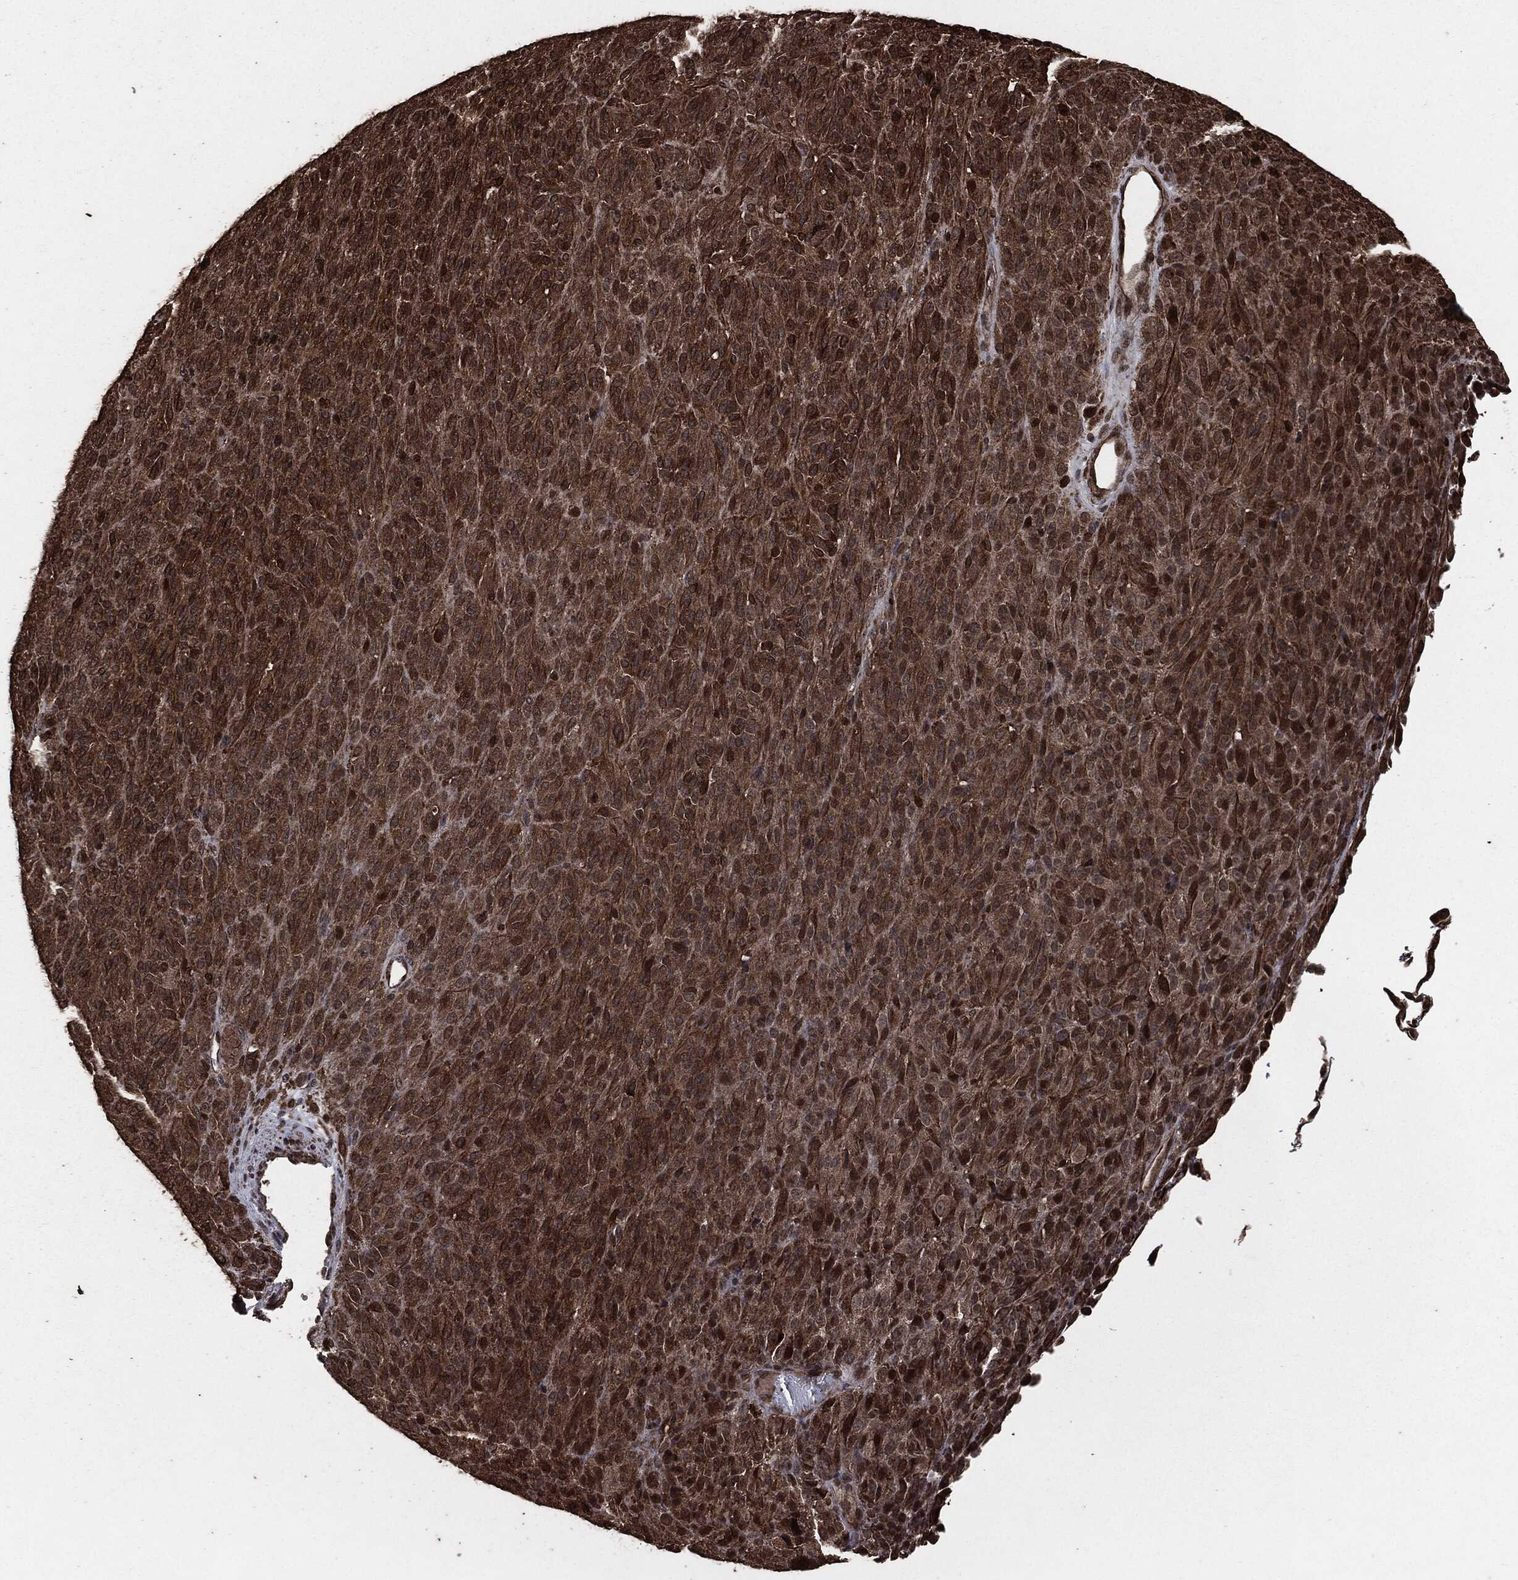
{"staining": {"intensity": "strong", "quantity": "25%-75%", "location": "cytoplasmic/membranous"}, "tissue": "melanoma", "cell_type": "Tumor cells", "image_type": "cancer", "snomed": [{"axis": "morphology", "description": "Malignant melanoma, Metastatic site"}, {"axis": "topography", "description": "Brain"}], "caption": "A high-resolution photomicrograph shows IHC staining of malignant melanoma (metastatic site), which reveals strong cytoplasmic/membranous positivity in approximately 25%-75% of tumor cells.", "gene": "EGFR", "patient": {"sex": "female", "age": 56}}